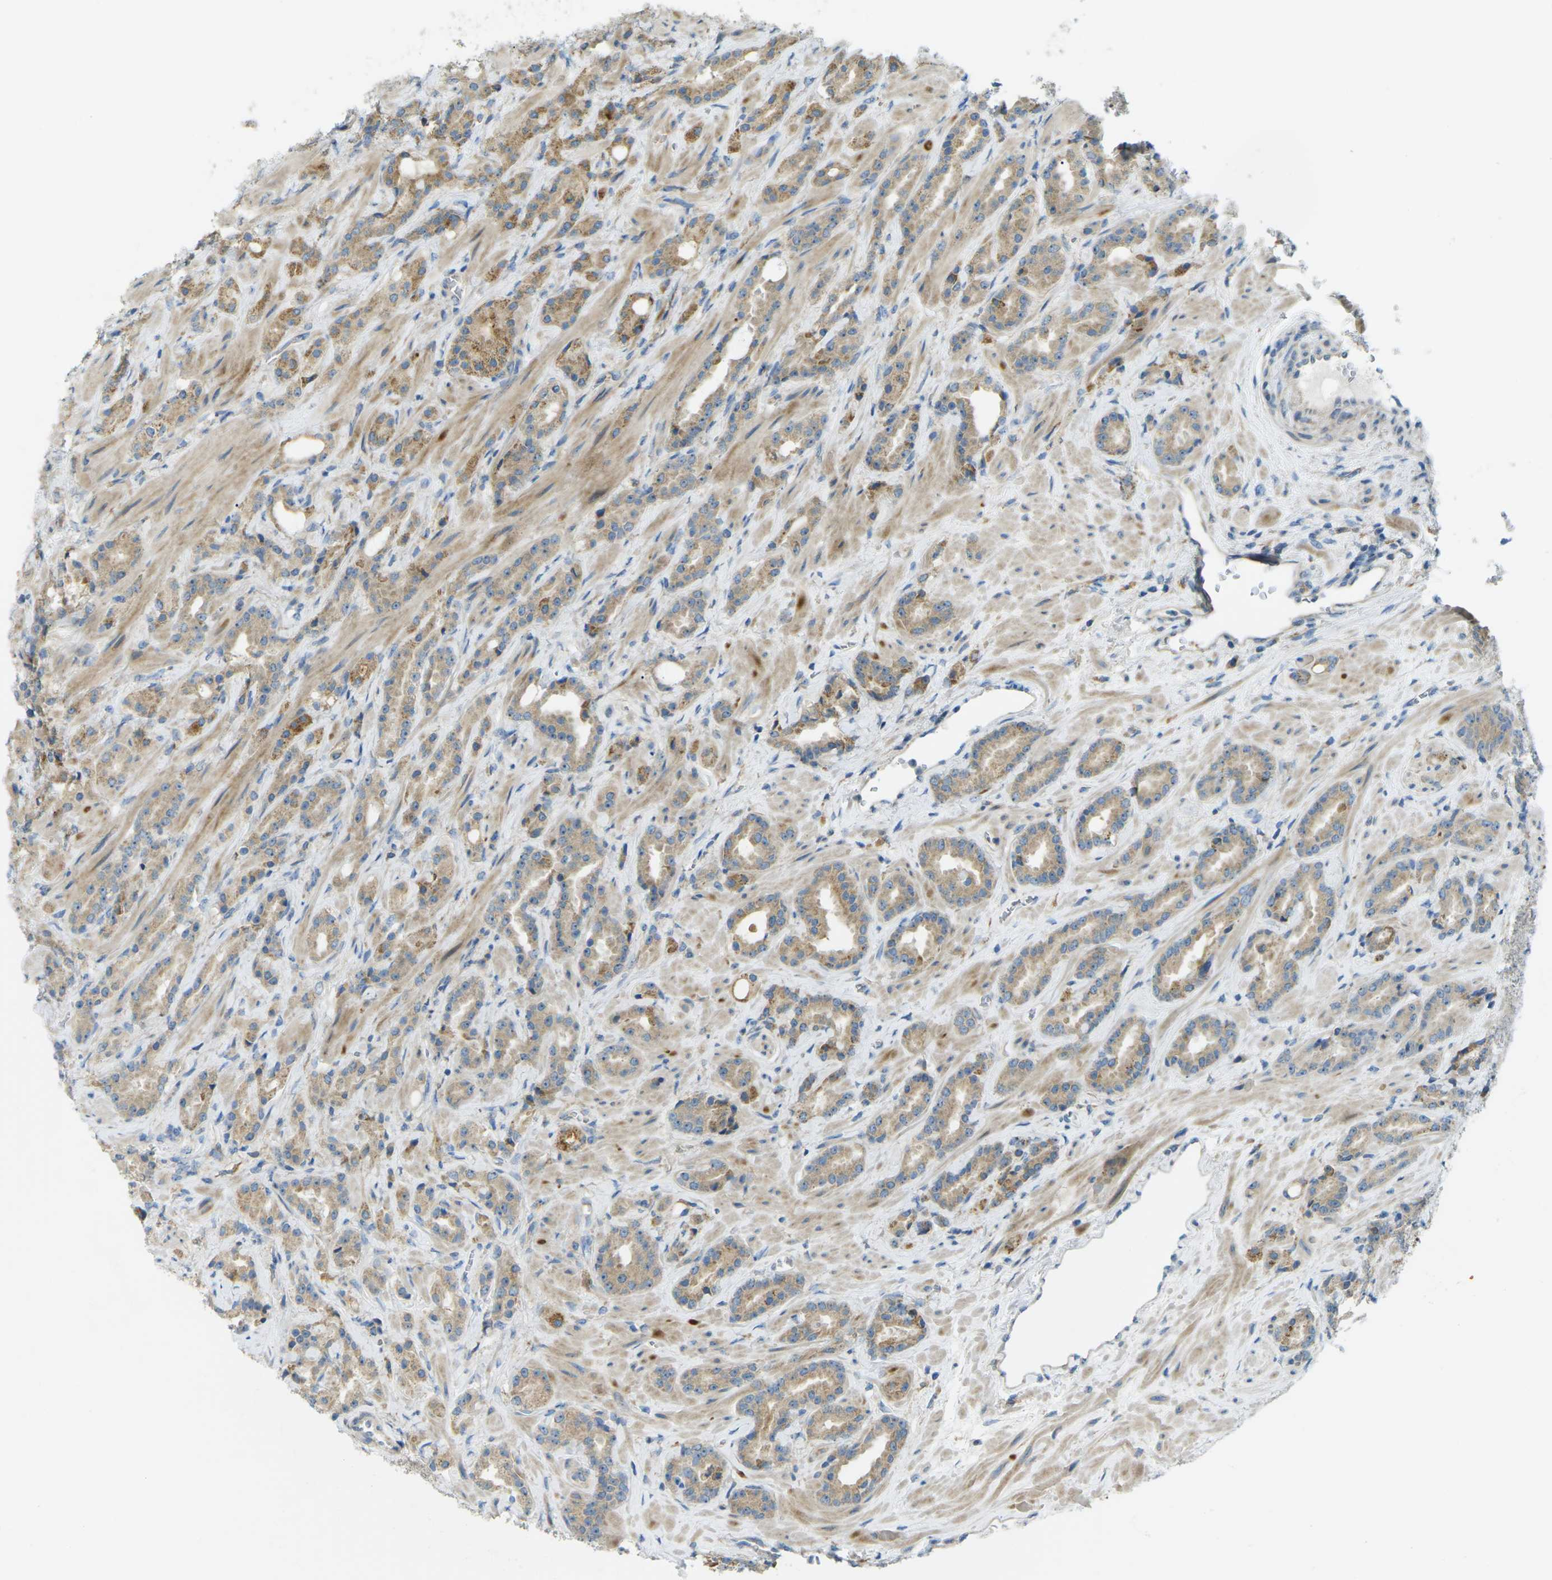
{"staining": {"intensity": "moderate", "quantity": ">75%", "location": "cytoplasmic/membranous"}, "tissue": "prostate cancer", "cell_type": "Tumor cells", "image_type": "cancer", "snomed": [{"axis": "morphology", "description": "Adenocarcinoma, High grade"}, {"axis": "topography", "description": "Prostate"}], "caption": "Protein staining reveals moderate cytoplasmic/membranous expression in about >75% of tumor cells in high-grade adenocarcinoma (prostate).", "gene": "MYLK4", "patient": {"sex": "male", "age": 64}}